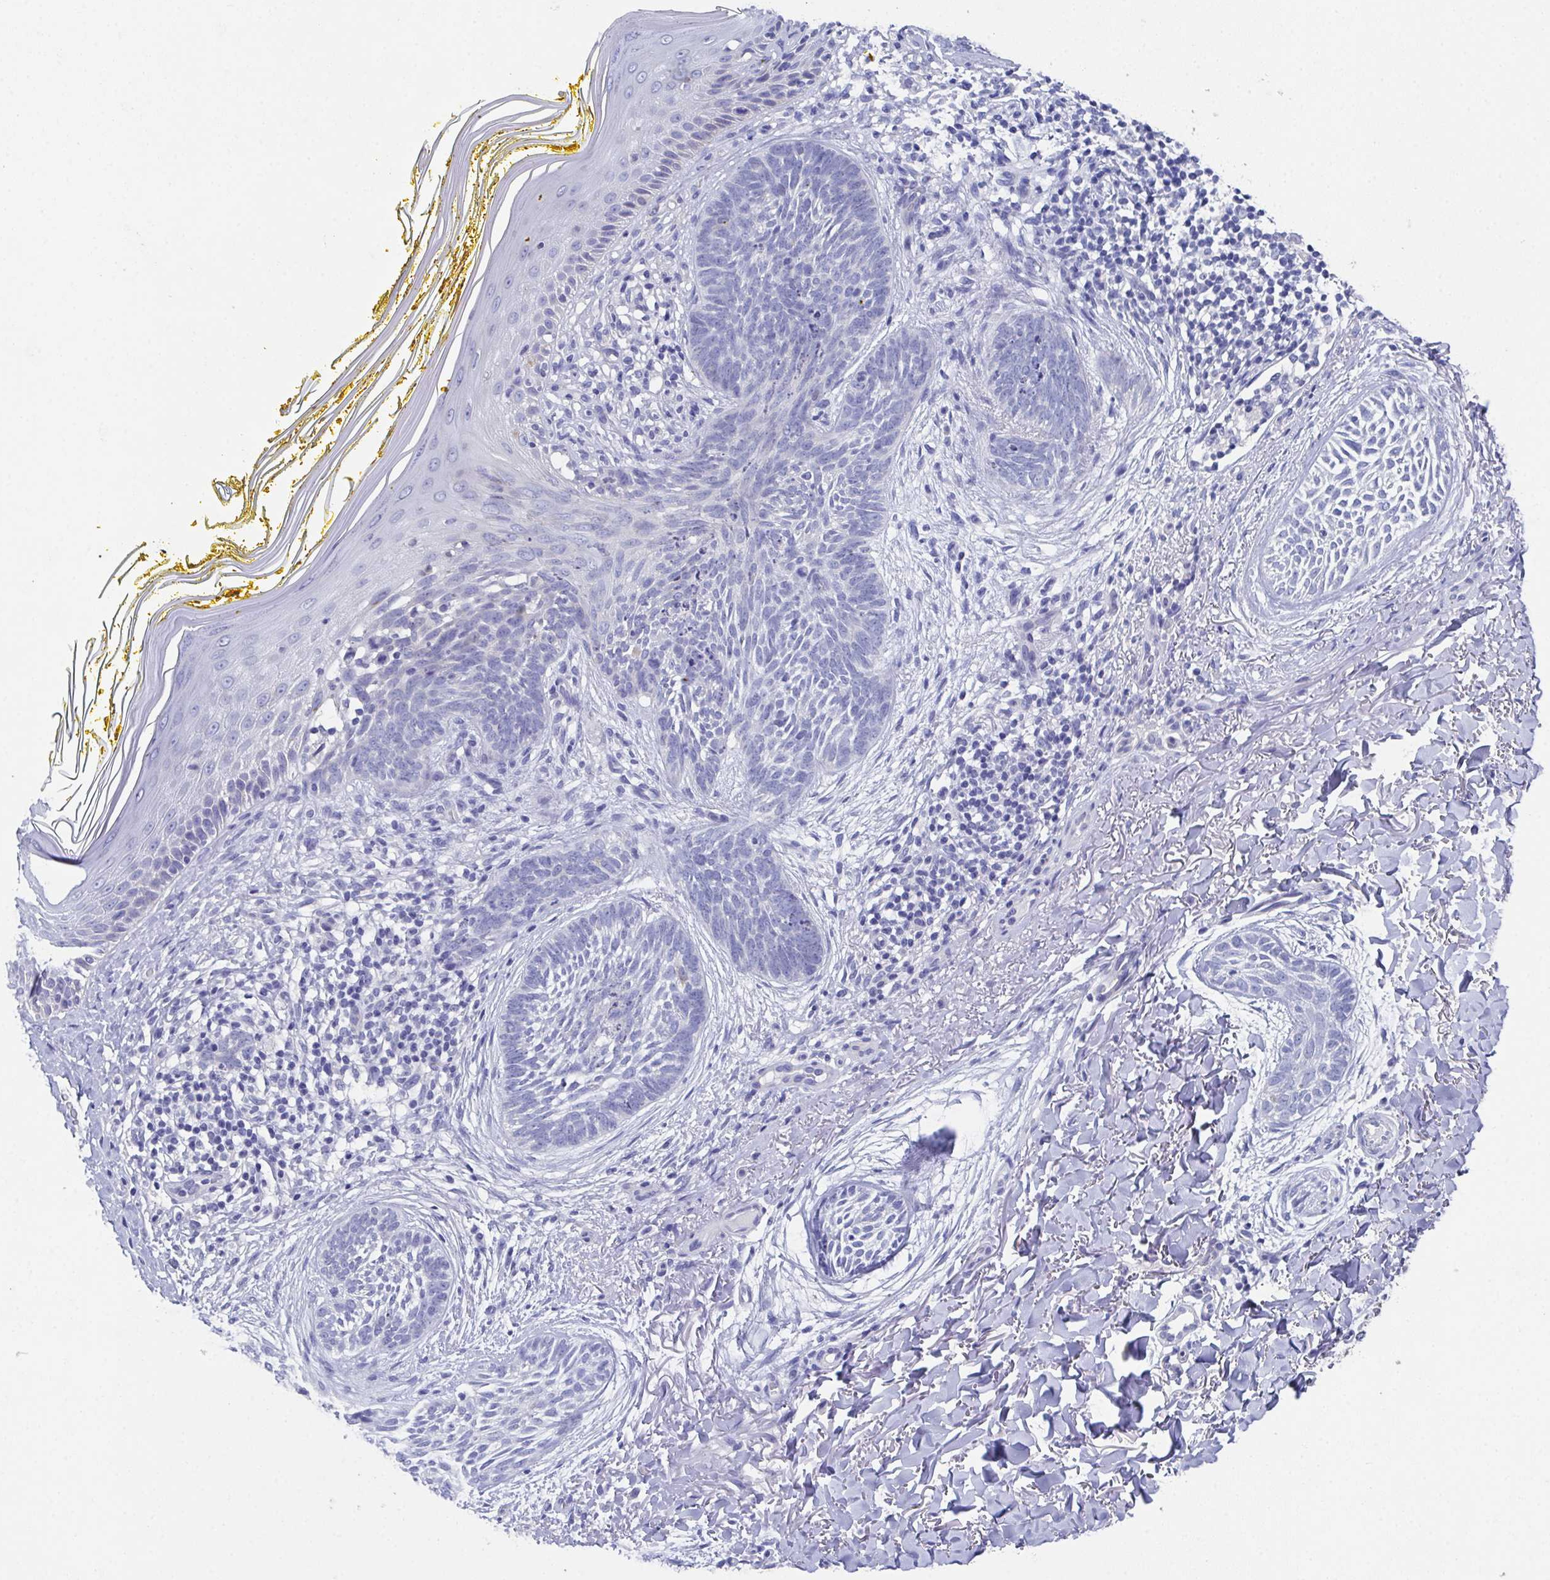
{"staining": {"intensity": "negative", "quantity": "none", "location": "none"}, "tissue": "skin cancer", "cell_type": "Tumor cells", "image_type": "cancer", "snomed": [{"axis": "morphology", "description": "Basal cell carcinoma"}, {"axis": "topography", "description": "Skin"}], "caption": "Skin cancer was stained to show a protein in brown. There is no significant staining in tumor cells.", "gene": "SSC4D", "patient": {"sex": "female", "age": 68}}